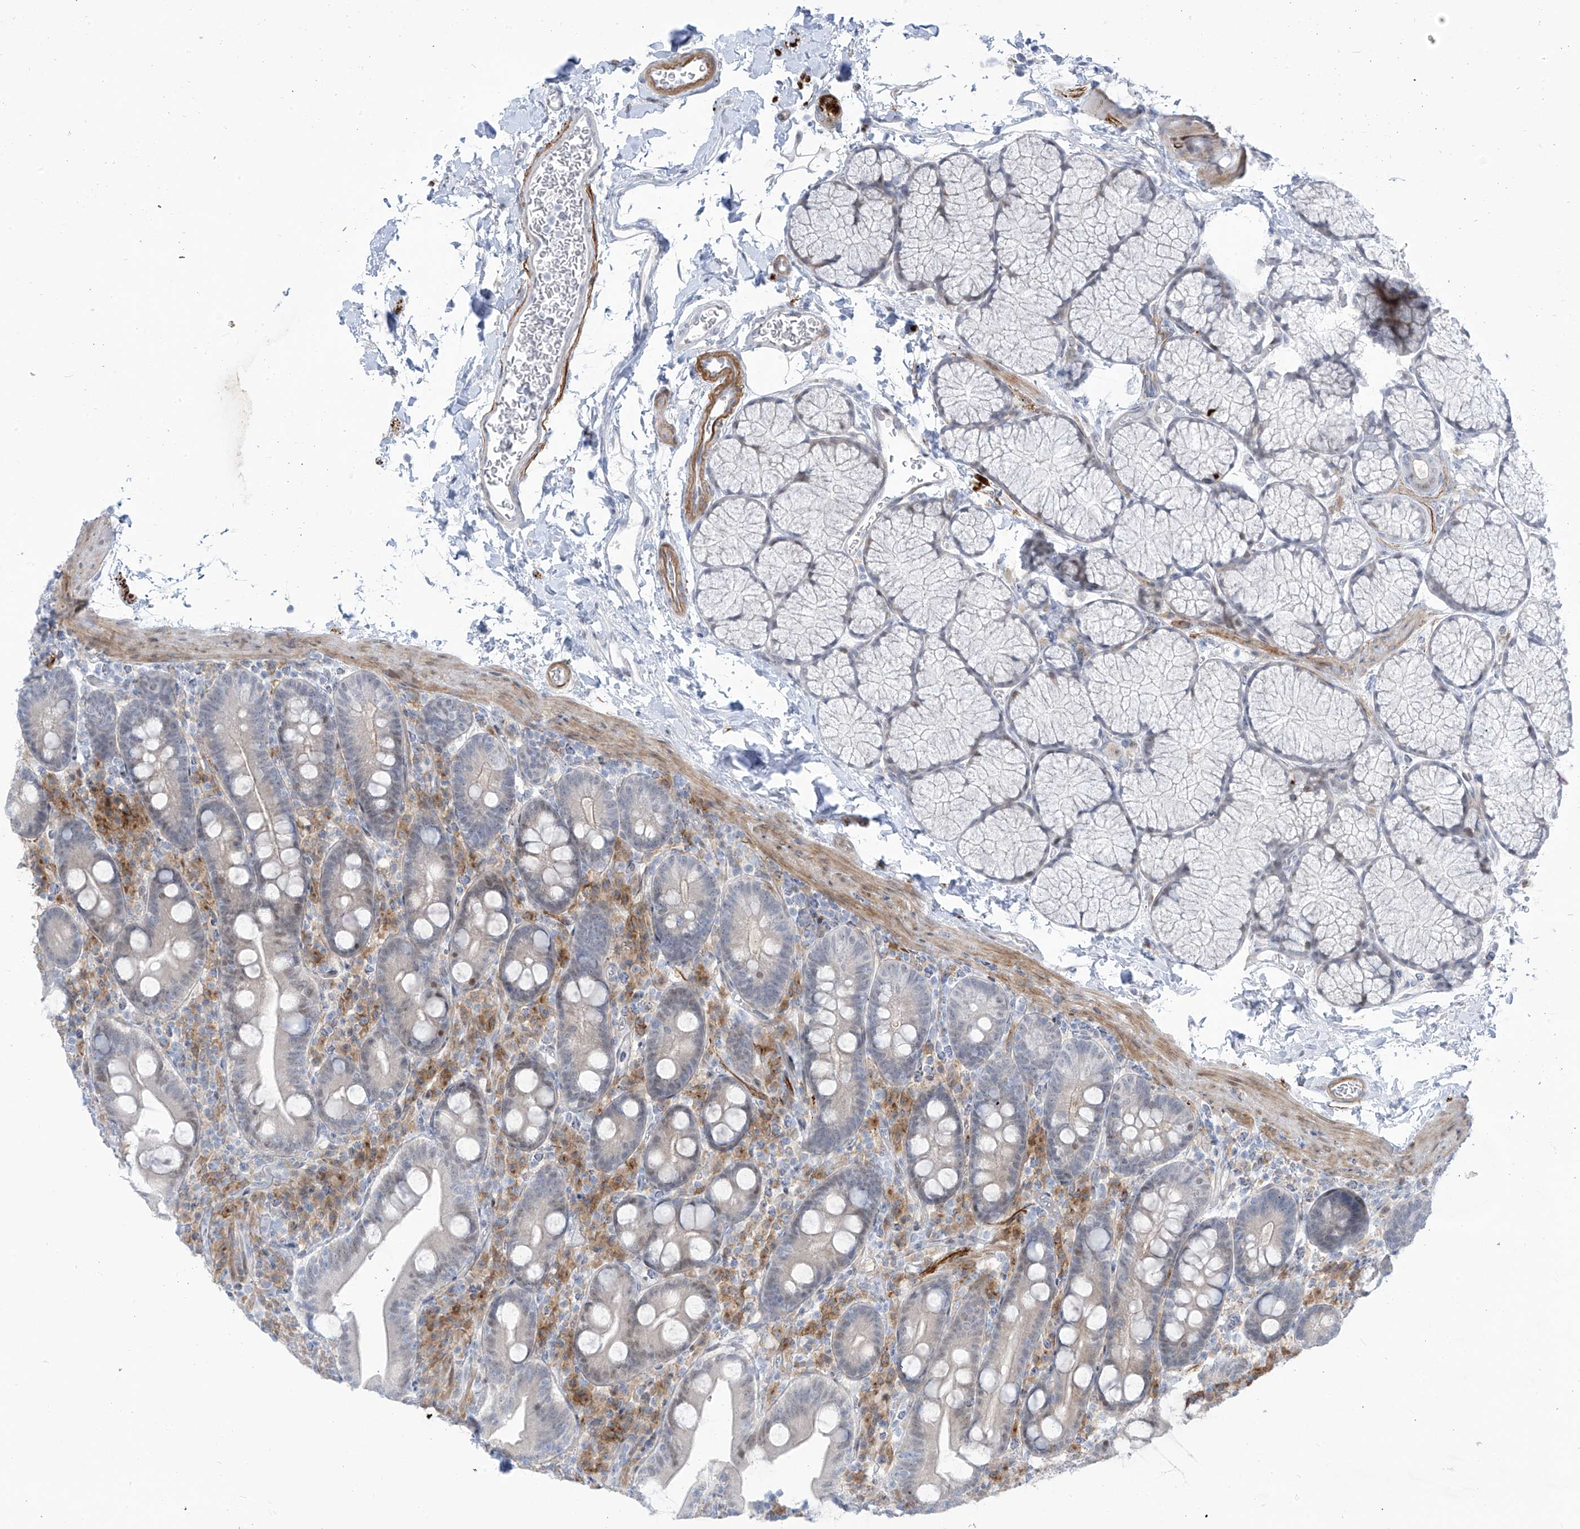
{"staining": {"intensity": "negative", "quantity": "none", "location": "none"}, "tissue": "duodenum", "cell_type": "Glandular cells", "image_type": "normal", "snomed": [{"axis": "morphology", "description": "Normal tissue, NOS"}, {"axis": "topography", "description": "Duodenum"}], "caption": "This is an IHC histopathology image of normal human duodenum. There is no positivity in glandular cells.", "gene": "LIN9", "patient": {"sex": "male", "age": 35}}